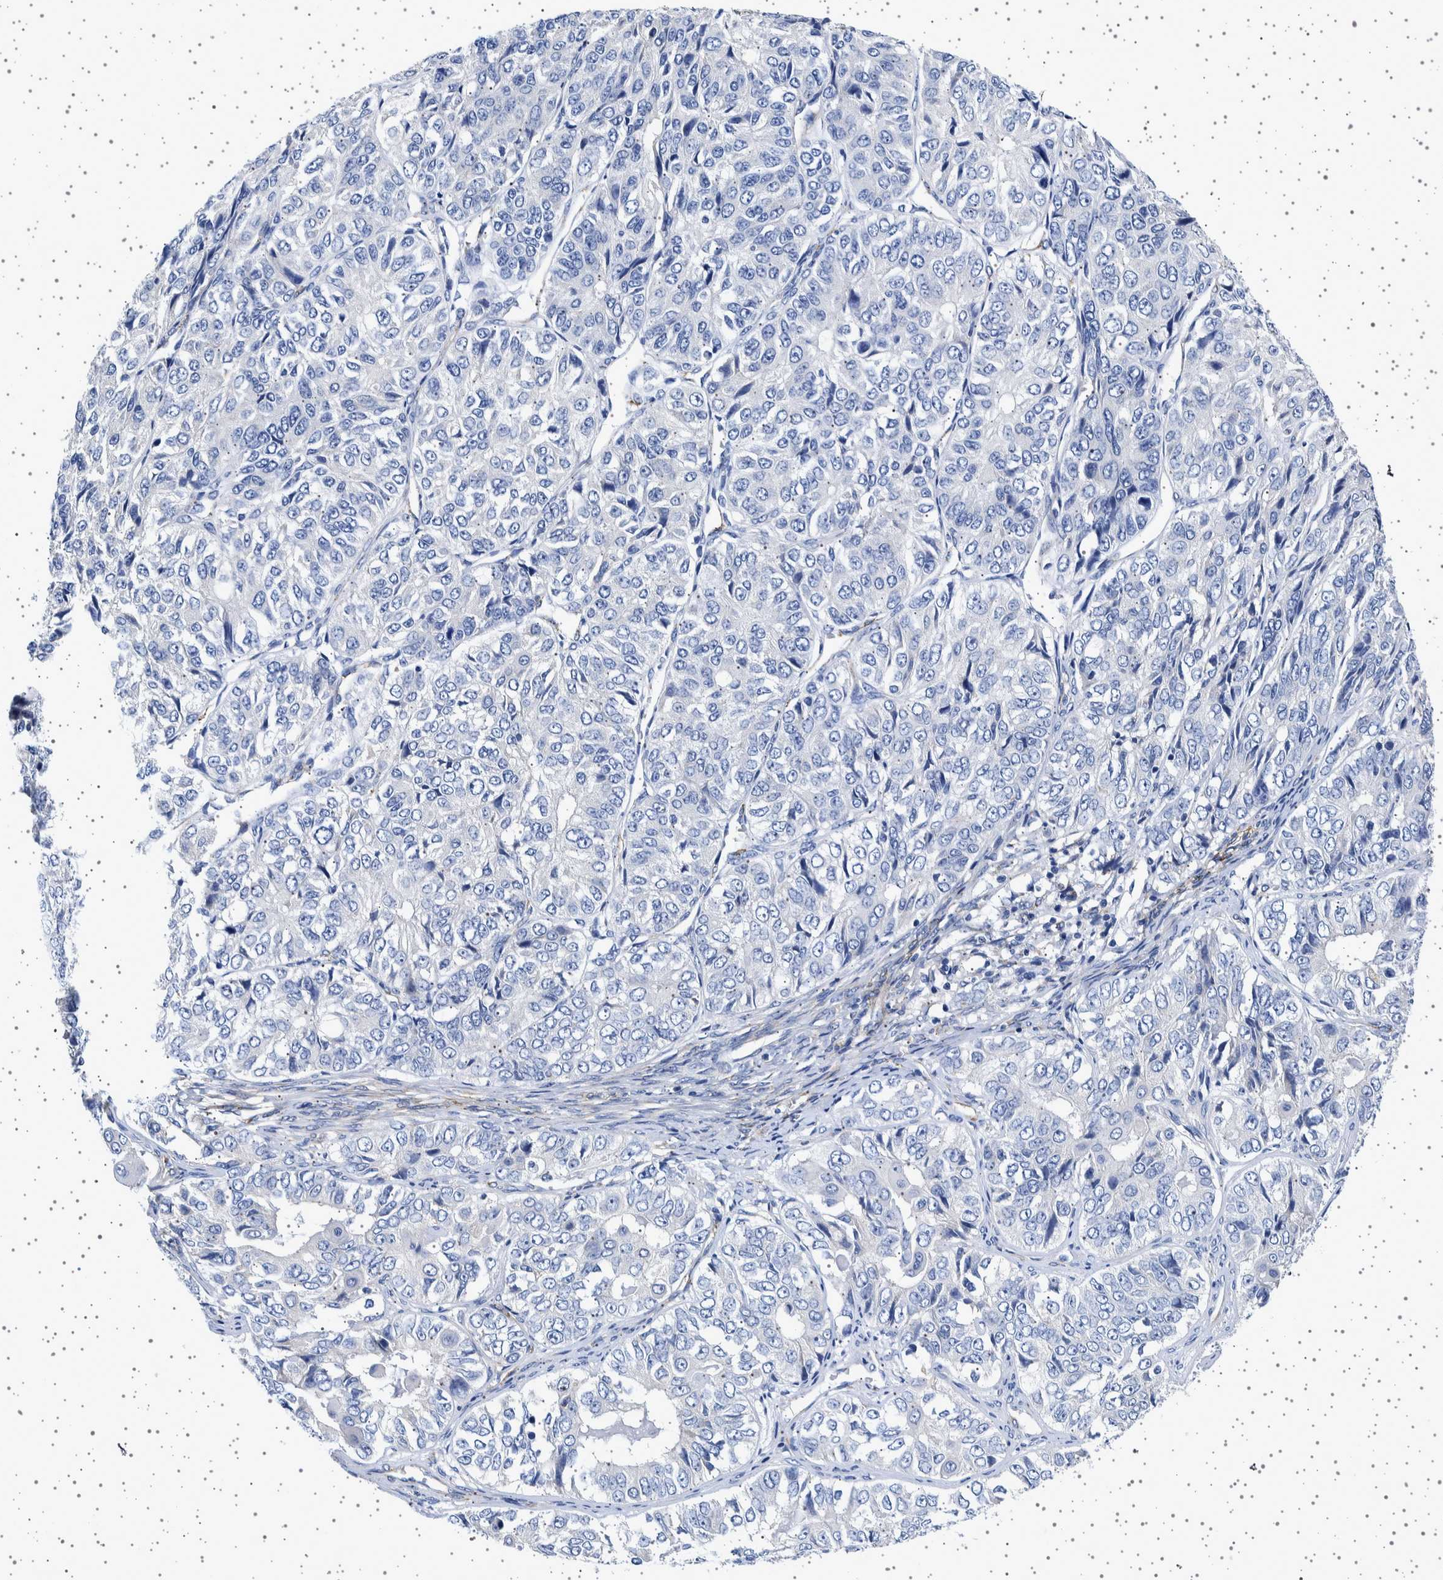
{"staining": {"intensity": "negative", "quantity": "none", "location": "none"}, "tissue": "ovarian cancer", "cell_type": "Tumor cells", "image_type": "cancer", "snomed": [{"axis": "morphology", "description": "Carcinoma, endometroid"}, {"axis": "topography", "description": "Ovary"}], "caption": "Endometroid carcinoma (ovarian) stained for a protein using immunohistochemistry exhibits no expression tumor cells.", "gene": "SEPTIN4", "patient": {"sex": "female", "age": 51}}